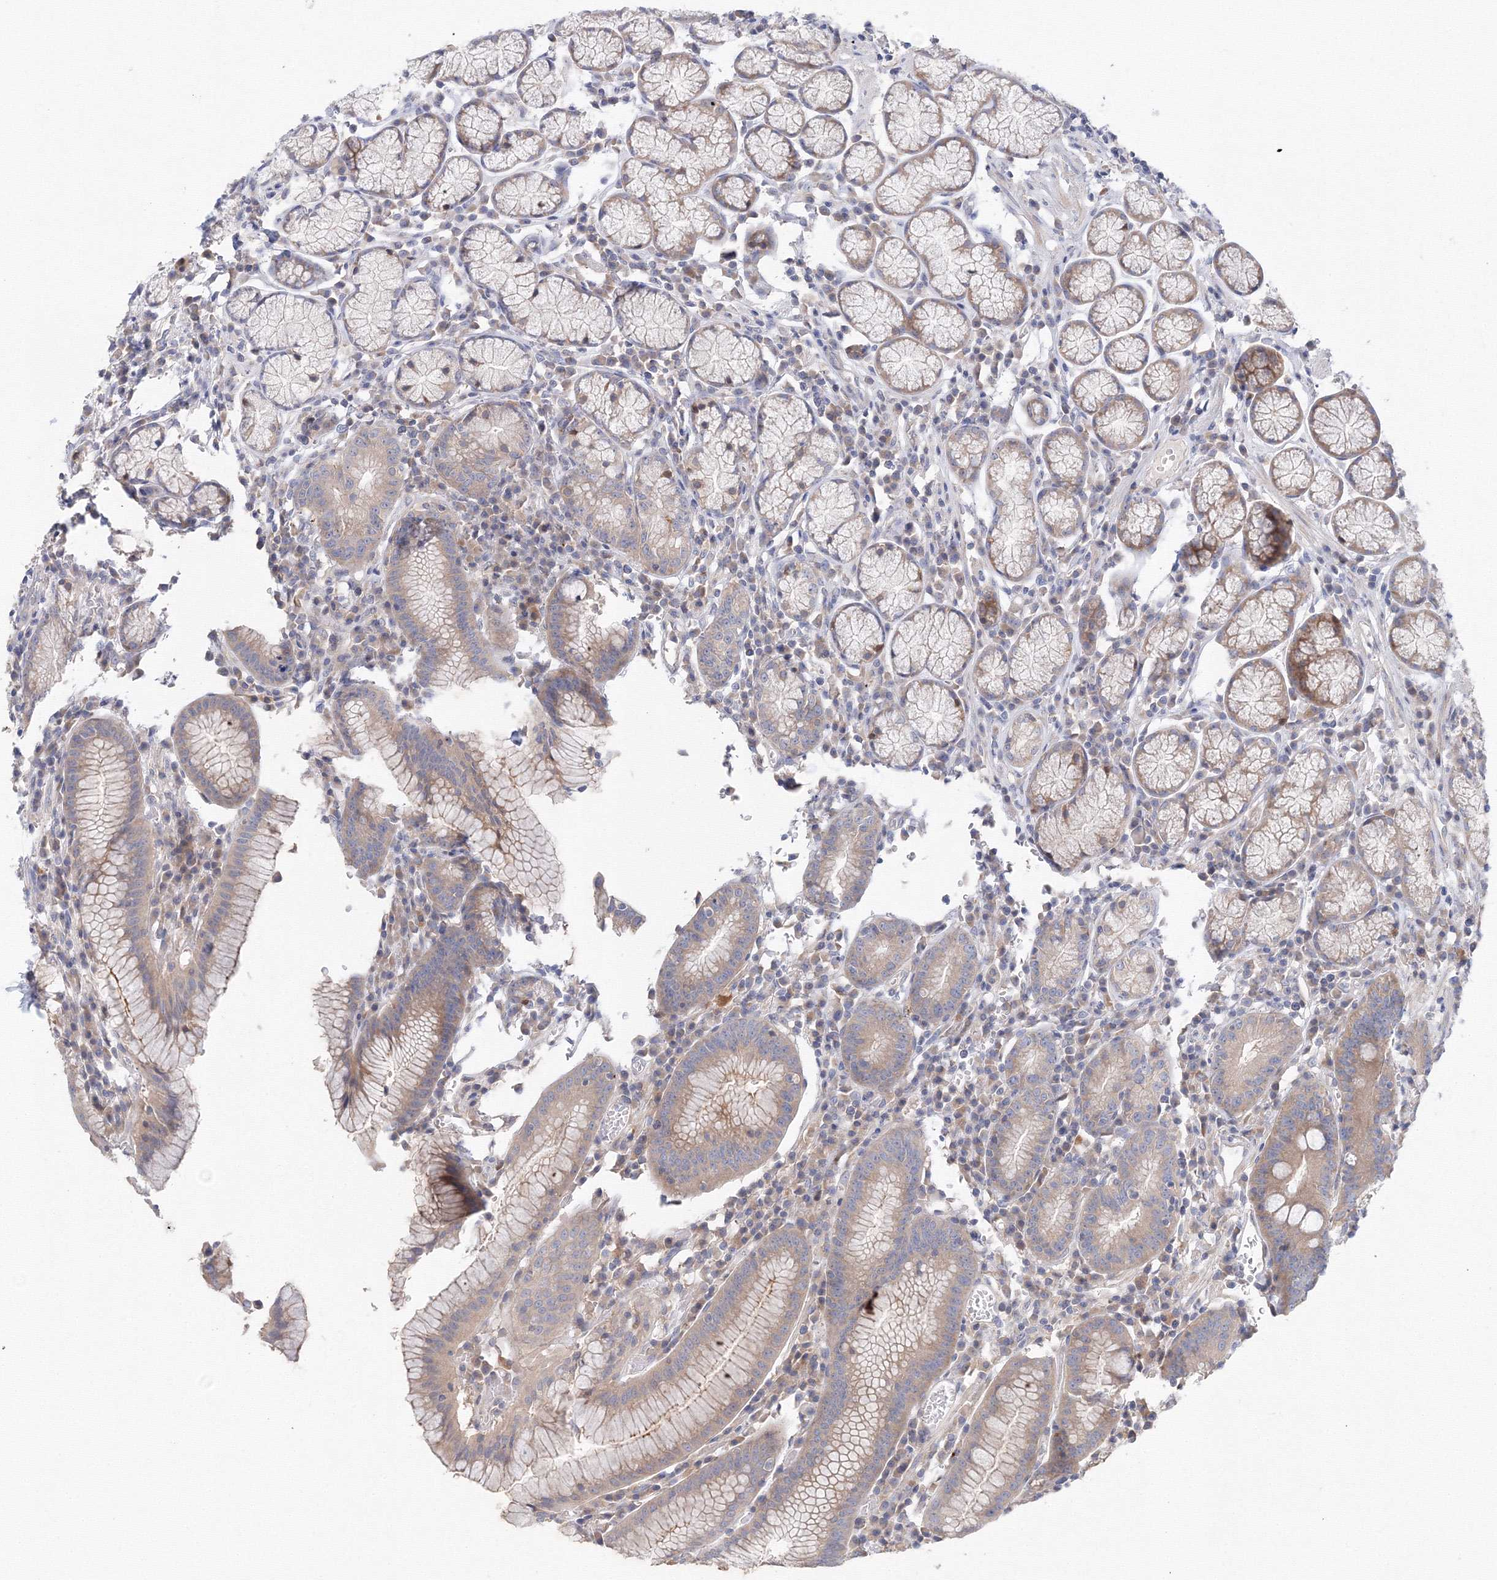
{"staining": {"intensity": "weak", "quantity": ">75%", "location": "cytoplasmic/membranous"}, "tissue": "stomach", "cell_type": "Glandular cells", "image_type": "normal", "snomed": [{"axis": "morphology", "description": "Normal tissue, NOS"}, {"axis": "topography", "description": "Stomach"}], "caption": "This is a histology image of immunohistochemistry staining of normal stomach, which shows weak staining in the cytoplasmic/membranous of glandular cells.", "gene": "DIS3L2", "patient": {"sex": "male", "age": 55}}